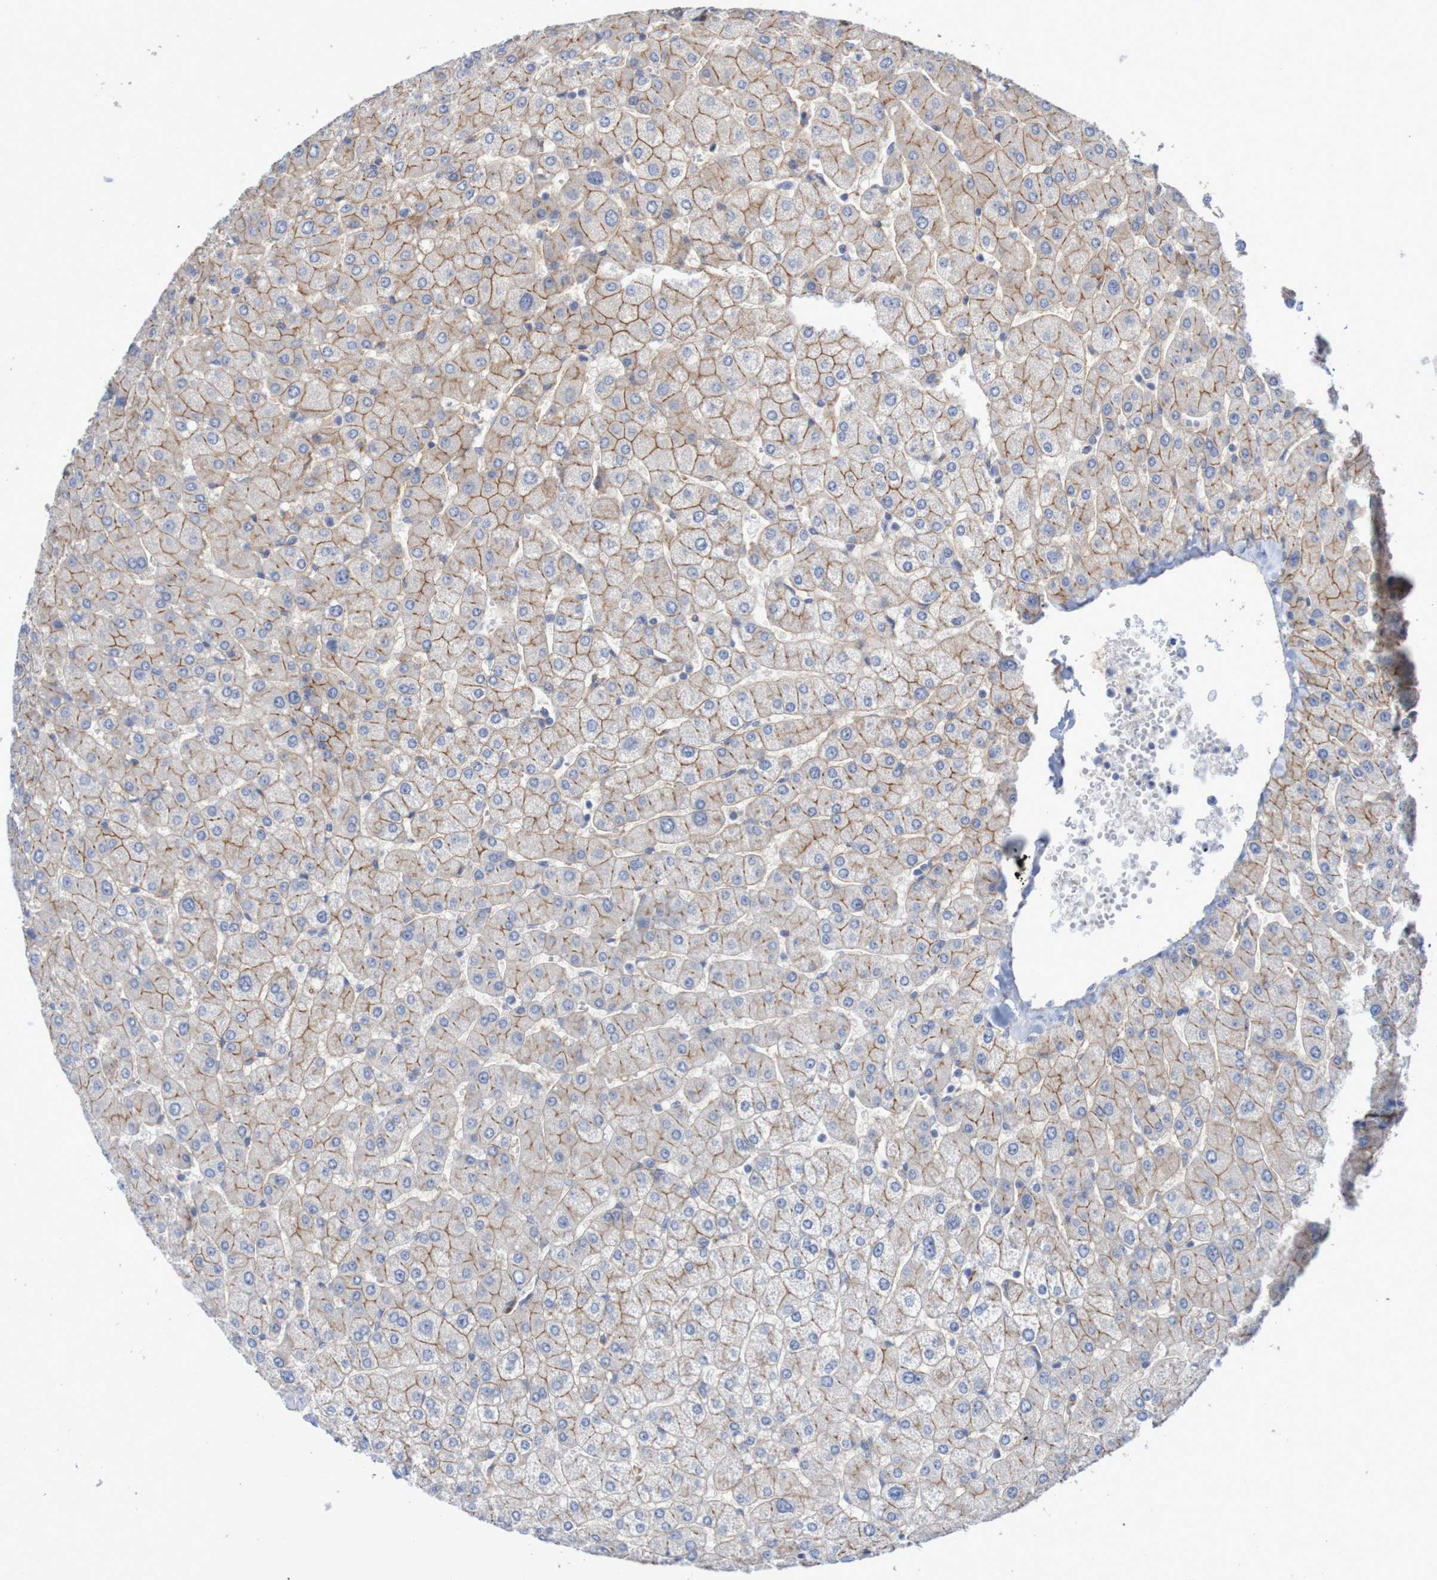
{"staining": {"intensity": "moderate", "quantity": ">75%", "location": "cytoplasmic/membranous"}, "tissue": "liver", "cell_type": "Cholangiocytes", "image_type": "normal", "snomed": [{"axis": "morphology", "description": "Normal tissue, NOS"}, {"axis": "topography", "description": "Liver"}], "caption": "Immunohistochemical staining of unremarkable human liver reveals >75% levels of moderate cytoplasmic/membranous protein positivity in approximately >75% of cholangiocytes. (DAB IHC, brown staining for protein, blue staining for nuclei).", "gene": "NECTIN2", "patient": {"sex": "male", "age": 55}}